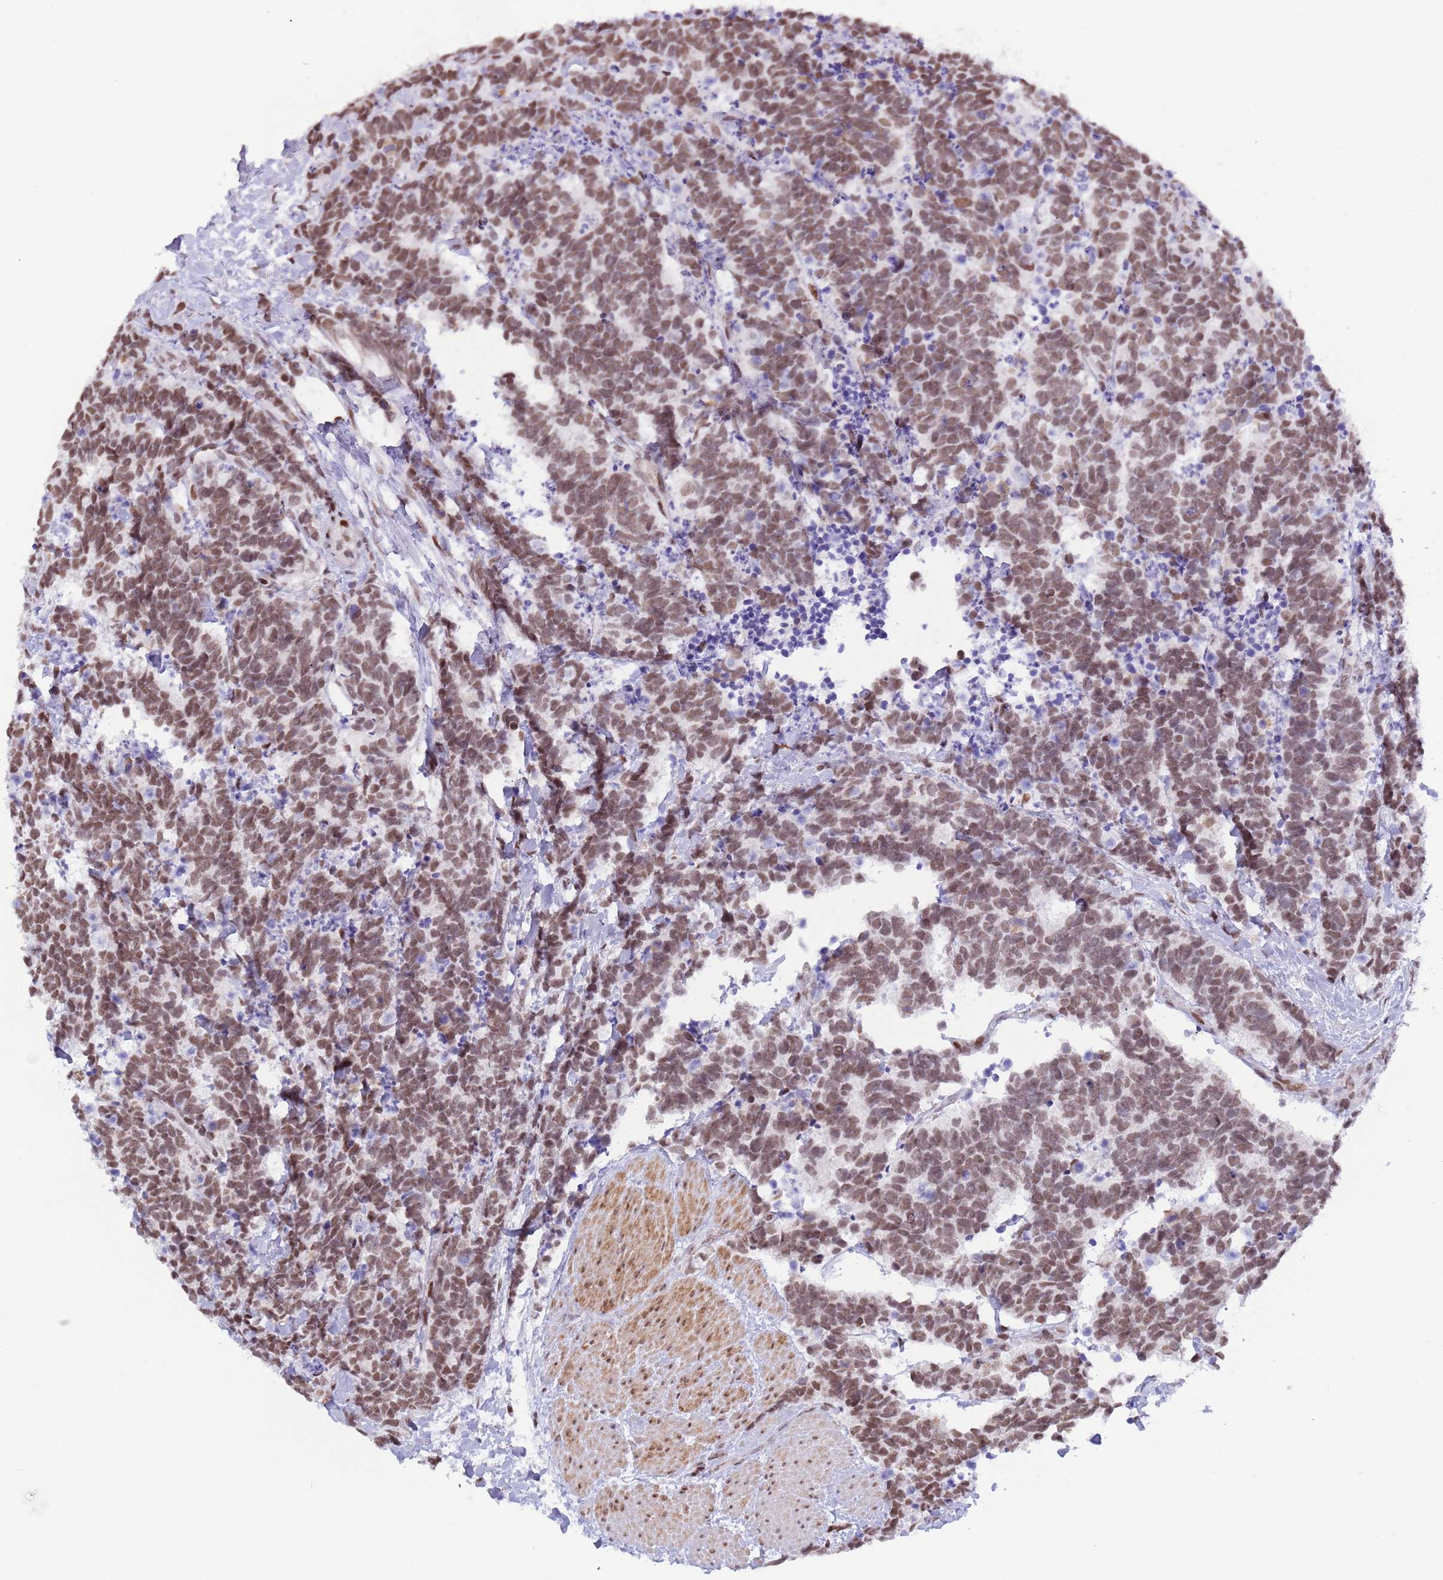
{"staining": {"intensity": "moderate", "quantity": ">75%", "location": "nuclear"}, "tissue": "carcinoid", "cell_type": "Tumor cells", "image_type": "cancer", "snomed": [{"axis": "morphology", "description": "Carcinoma, NOS"}, {"axis": "morphology", "description": "Carcinoid, malignant, NOS"}, {"axis": "topography", "description": "Prostate"}], "caption": "Immunohistochemistry of human carcinoid (malignant) shows medium levels of moderate nuclear expression in approximately >75% of tumor cells.", "gene": "ZNF382", "patient": {"sex": "male", "age": 57}}